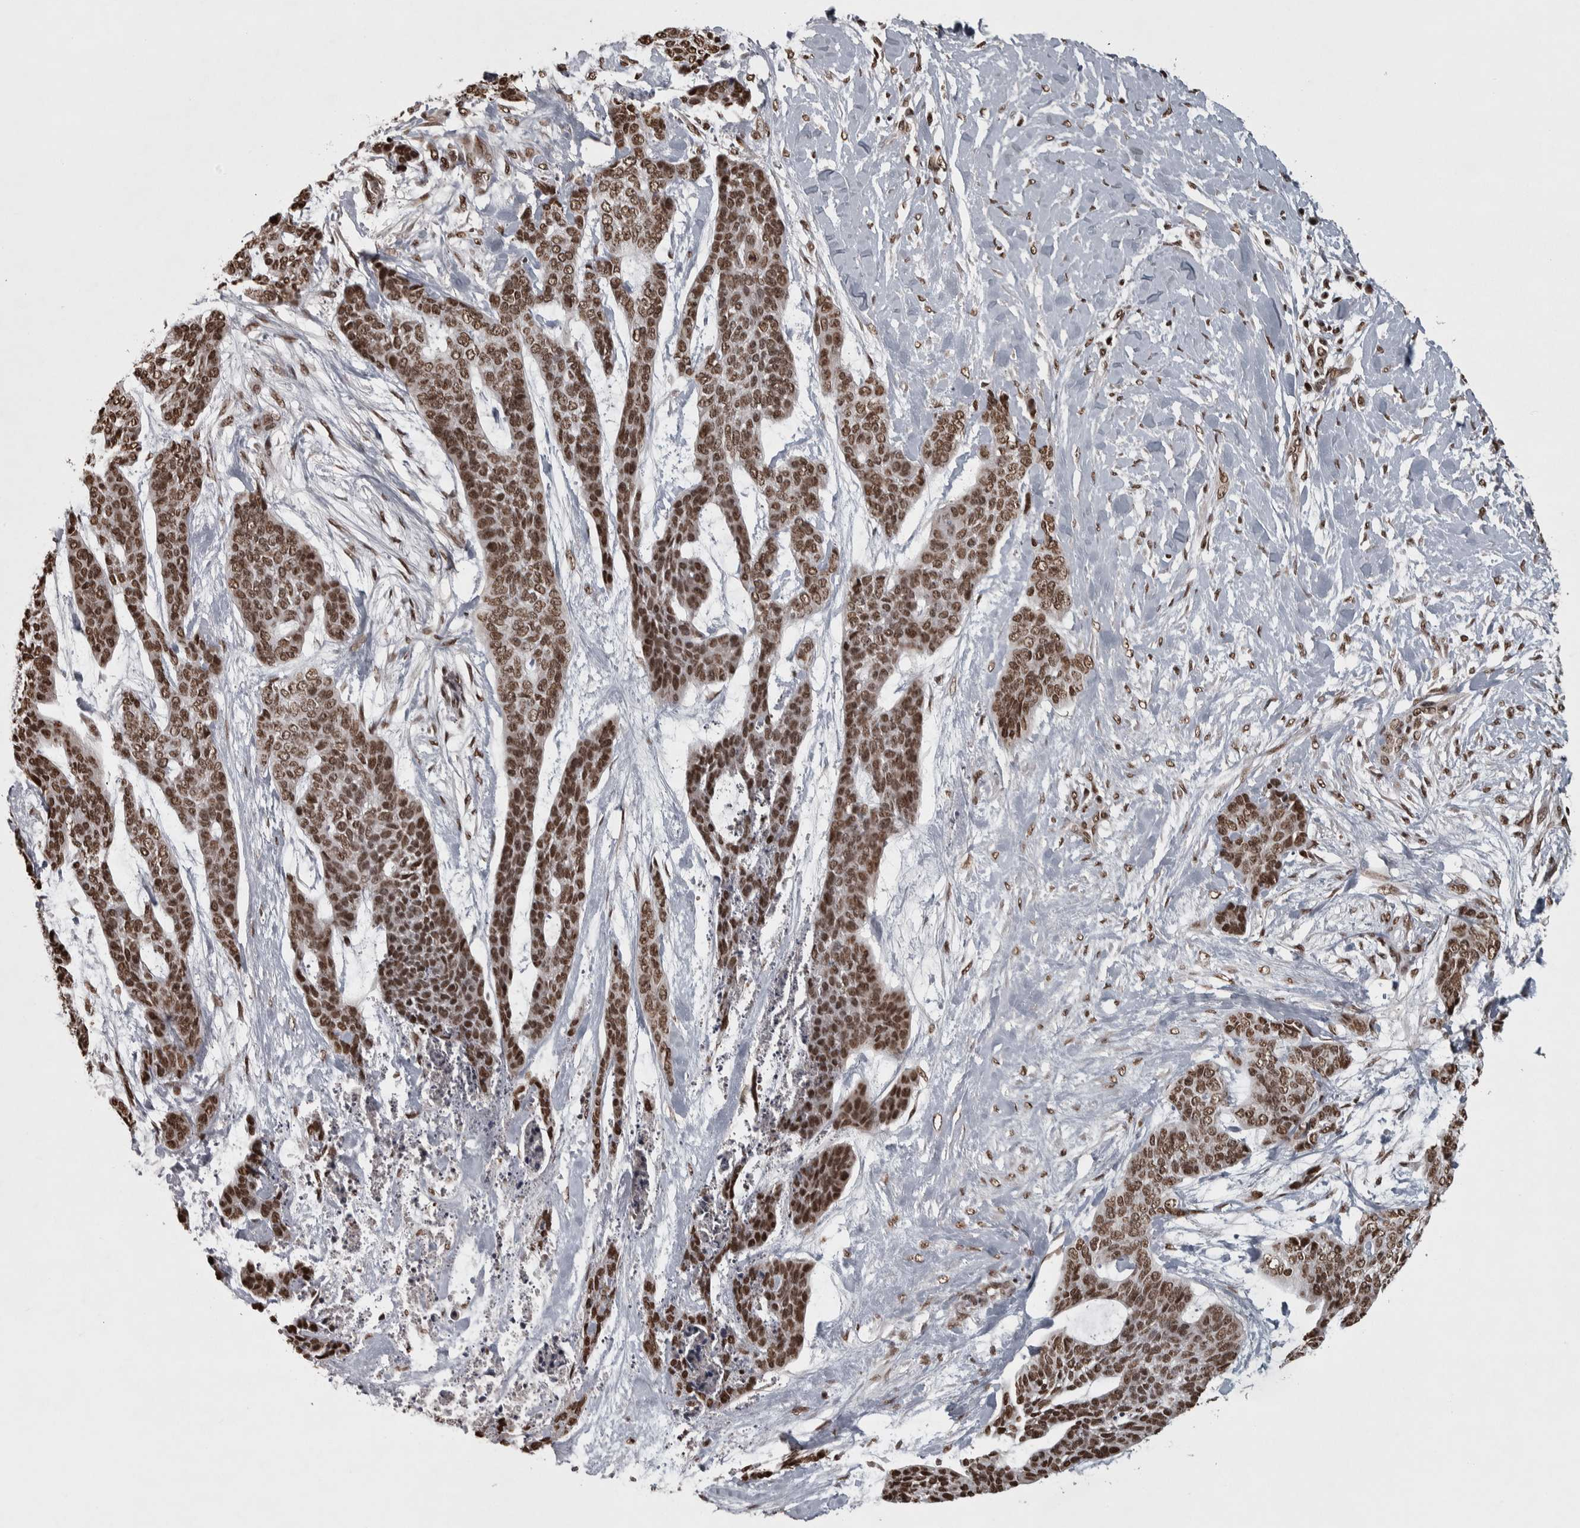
{"staining": {"intensity": "moderate", "quantity": ">75%", "location": "nuclear"}, "tissue": "skin cancer", "cell_type": "Tumor cells", "image_type": "cancer", "snomed": [{"axis": "morphology", "description": "Basal cell carcinoma"}, {"axis": "topography", "description": "Skin"}], "caption": "Protein expression analysis of skin basal cell carcinoma exhibits moderate nuclear expression in approximately >75% of tumor cells.", "gene": "ZFHX4", "patient": {"sex": "female", "age": 64}}